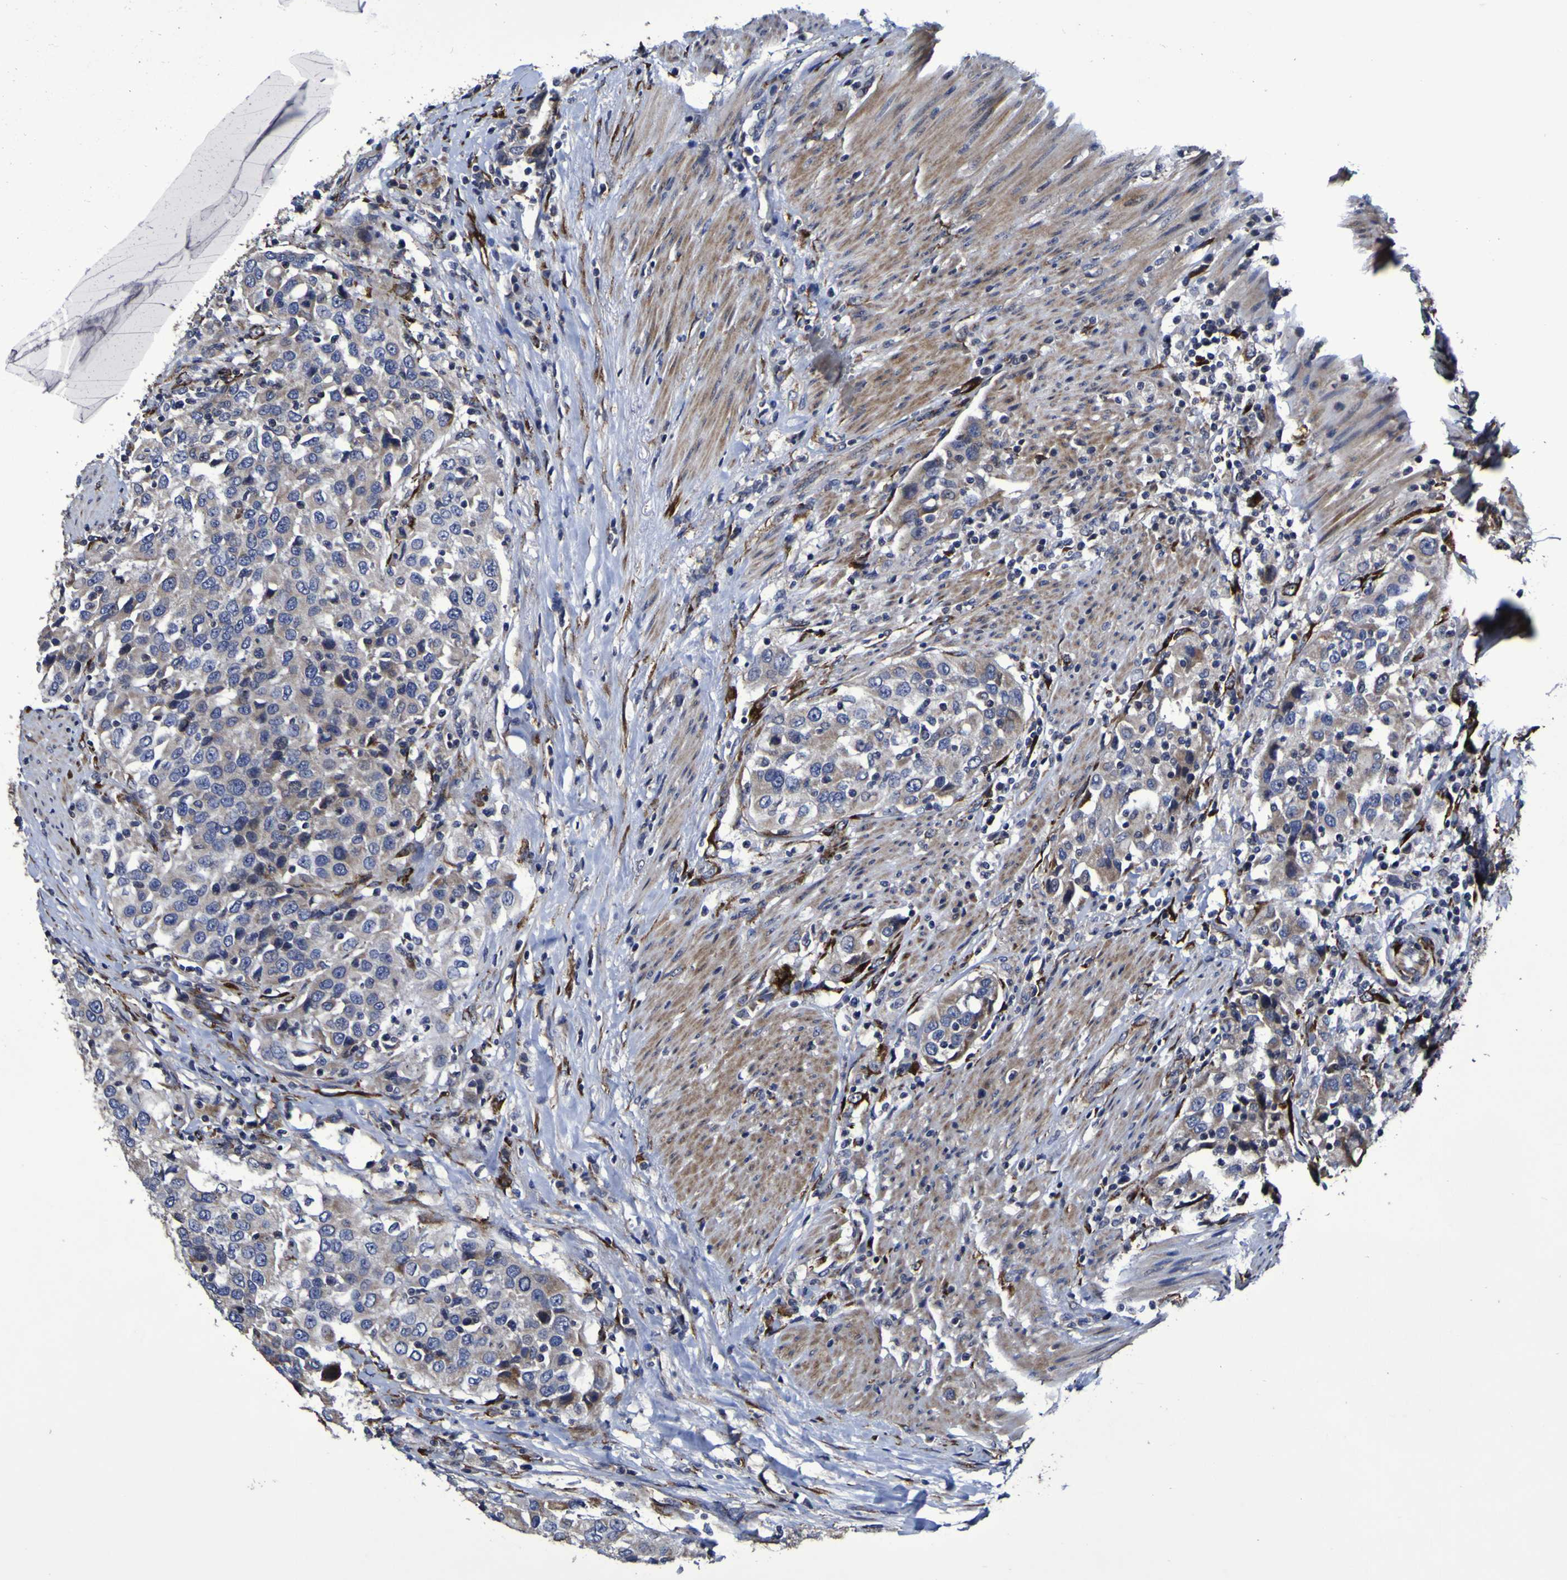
{"staining": {"intensity": "weak", "quantity": "<25%", "location": "cytoplasmic/membranous"}, "tissue": "urothelial cancer", "cell_type": "Tumor cells", "image_type": "cancer", "snomed": [{"axis": "morphology", "description": "Urothelial carcinoma, High grade"}, {"axis": "topography", "description": "Urinary bladder"}], "caption": "A micrograph of human urothelial cancer is negative for staining in tumor cells. (DAB immunohistochemistry visualized using brightfield microscopy, high magnification).", "gene": "P3H1", "patient": {"sex": "female", "age": 80}}